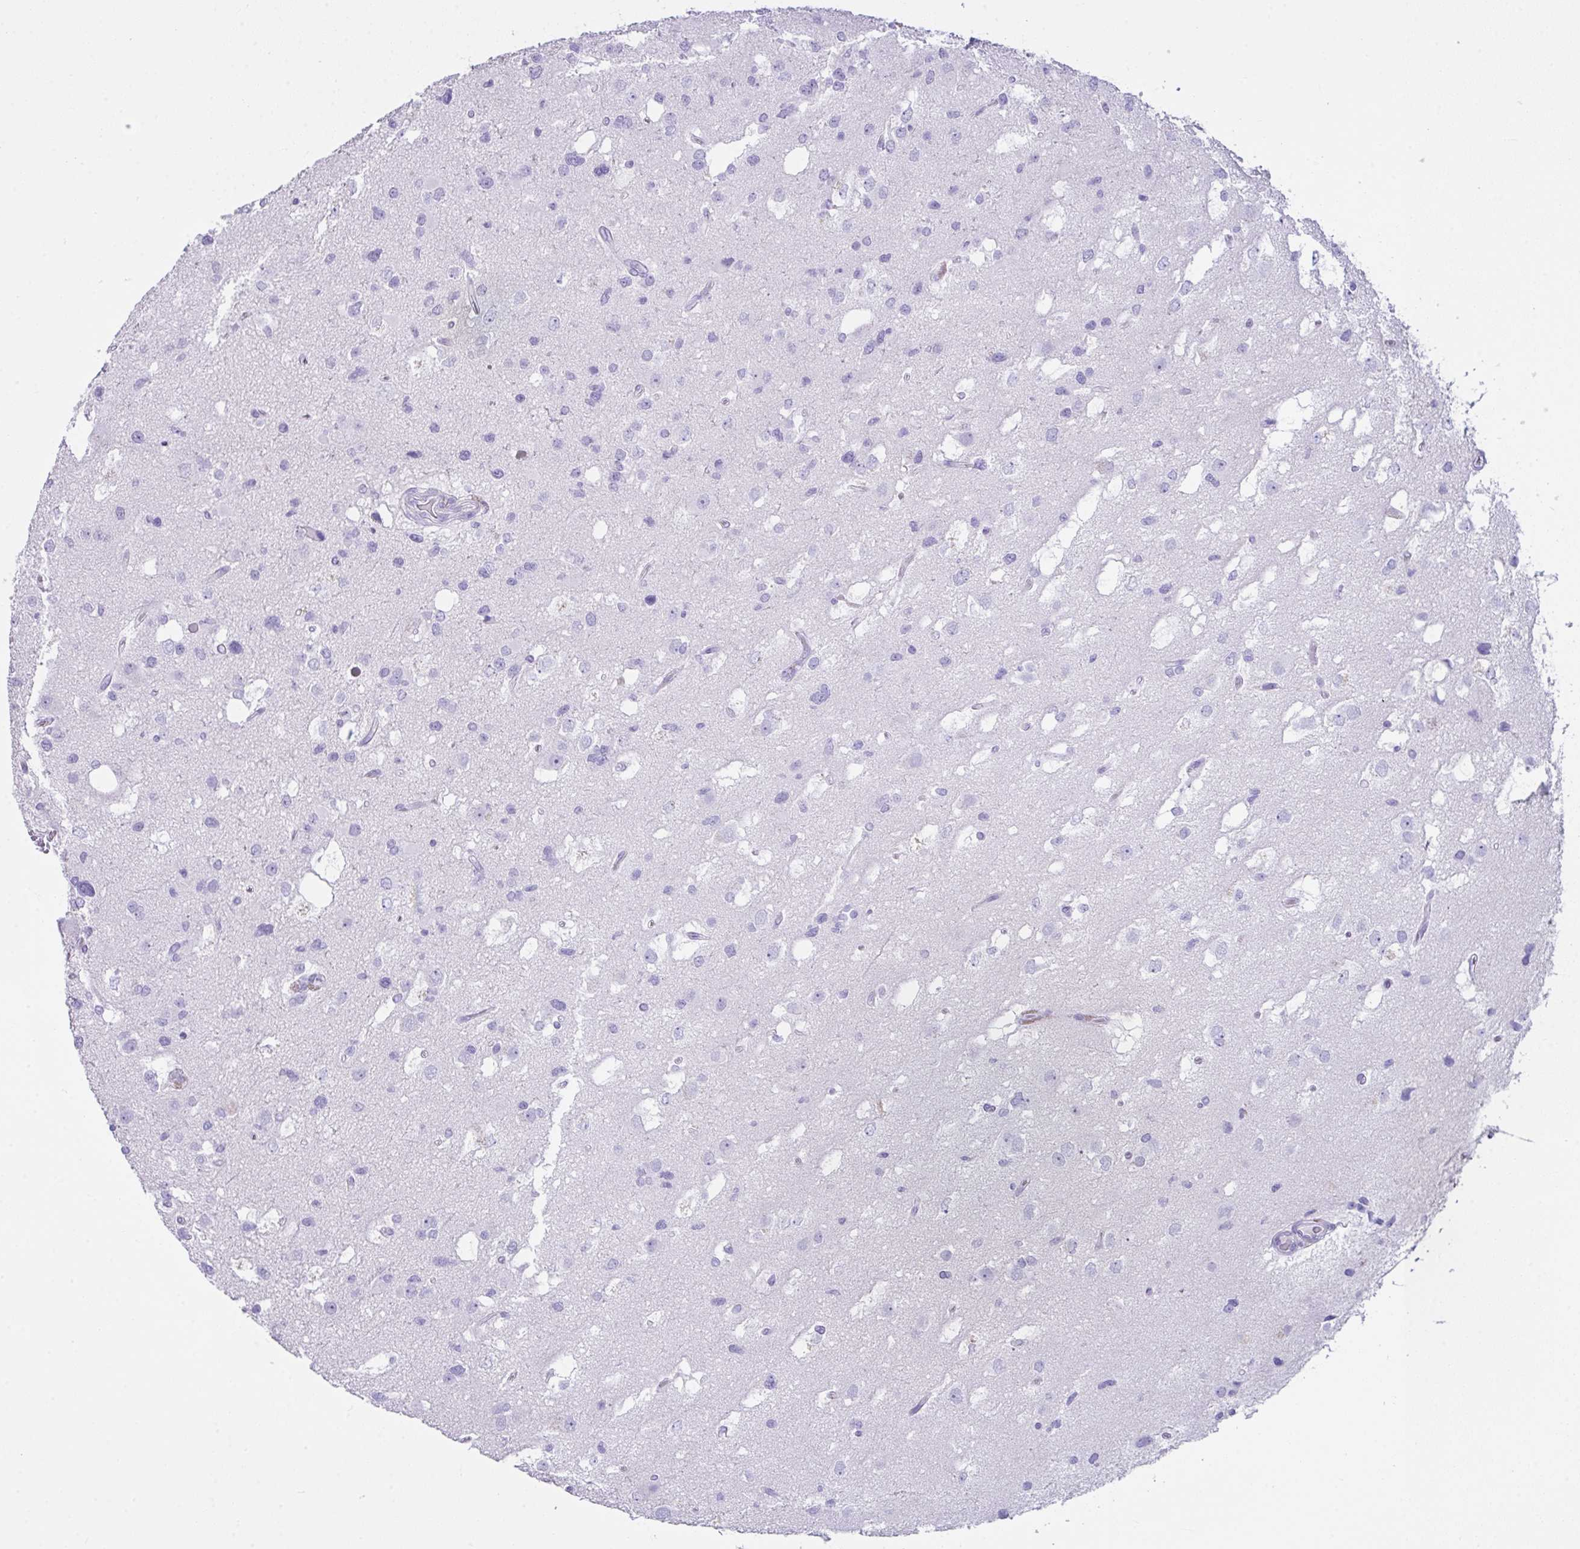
{"staining": {"intensity": "negative", "quantity": "none", "location": "none"}, "tissue": "glioma", "cell_type": "Tumor cells", "image_type": "cancer", "snomed": [{"axis": "morphology", "description": "Glioma, malignant, High grade"}, {"axis": "topography", "description": "Brain"}], "caption": "Immunohistochemistry micrograph of neoplastic tissue: malignant high-grade glioma stained with DAB (3,3'-diaminobenzidine) exhibits no significant protein expression in tumor cells.", "gene": "LGALS4", "patient": {"sex": "male", "age": 53}}